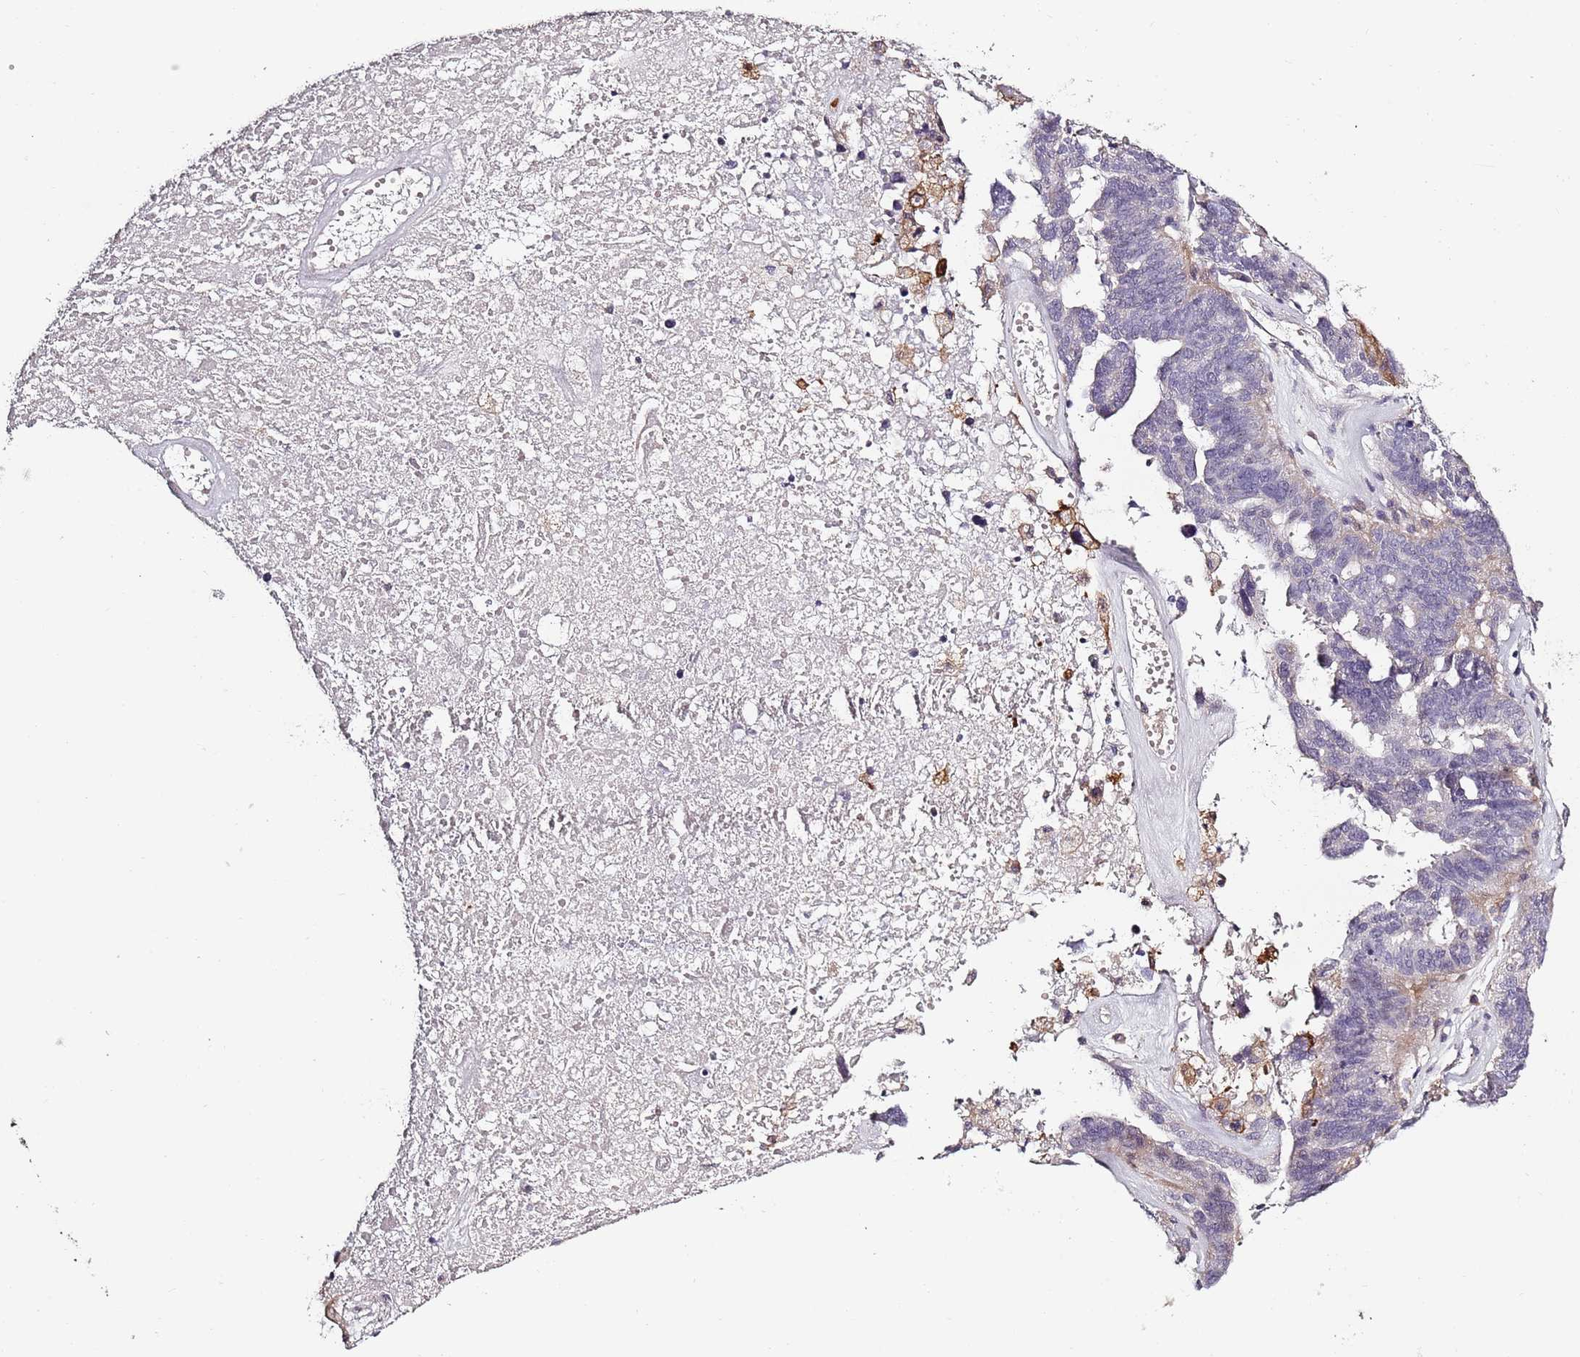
{"staining": {"intensity": "negative", "quantity": "none", "location": "none"}, "tissue": "ovarian cancer", "cell_type": "Tumor cells", "image_type": "cancer", "snomed": [{"axis": "morphology", "description": "Cystadenocarcinoma, serous, NOS"}, {"axis": "topography", "description": "Ovary"}], "caption": "Ovarian cancer (serous cystadenocarcinoma) was stained to show a protein in brown. There is no significant positivity in tumor cells. (DAB immunohistochemistry (IHC) with hematoxylin counter stain).", "gene": "CC2D2B", "patient": {"sex": "female", "age": 59}}